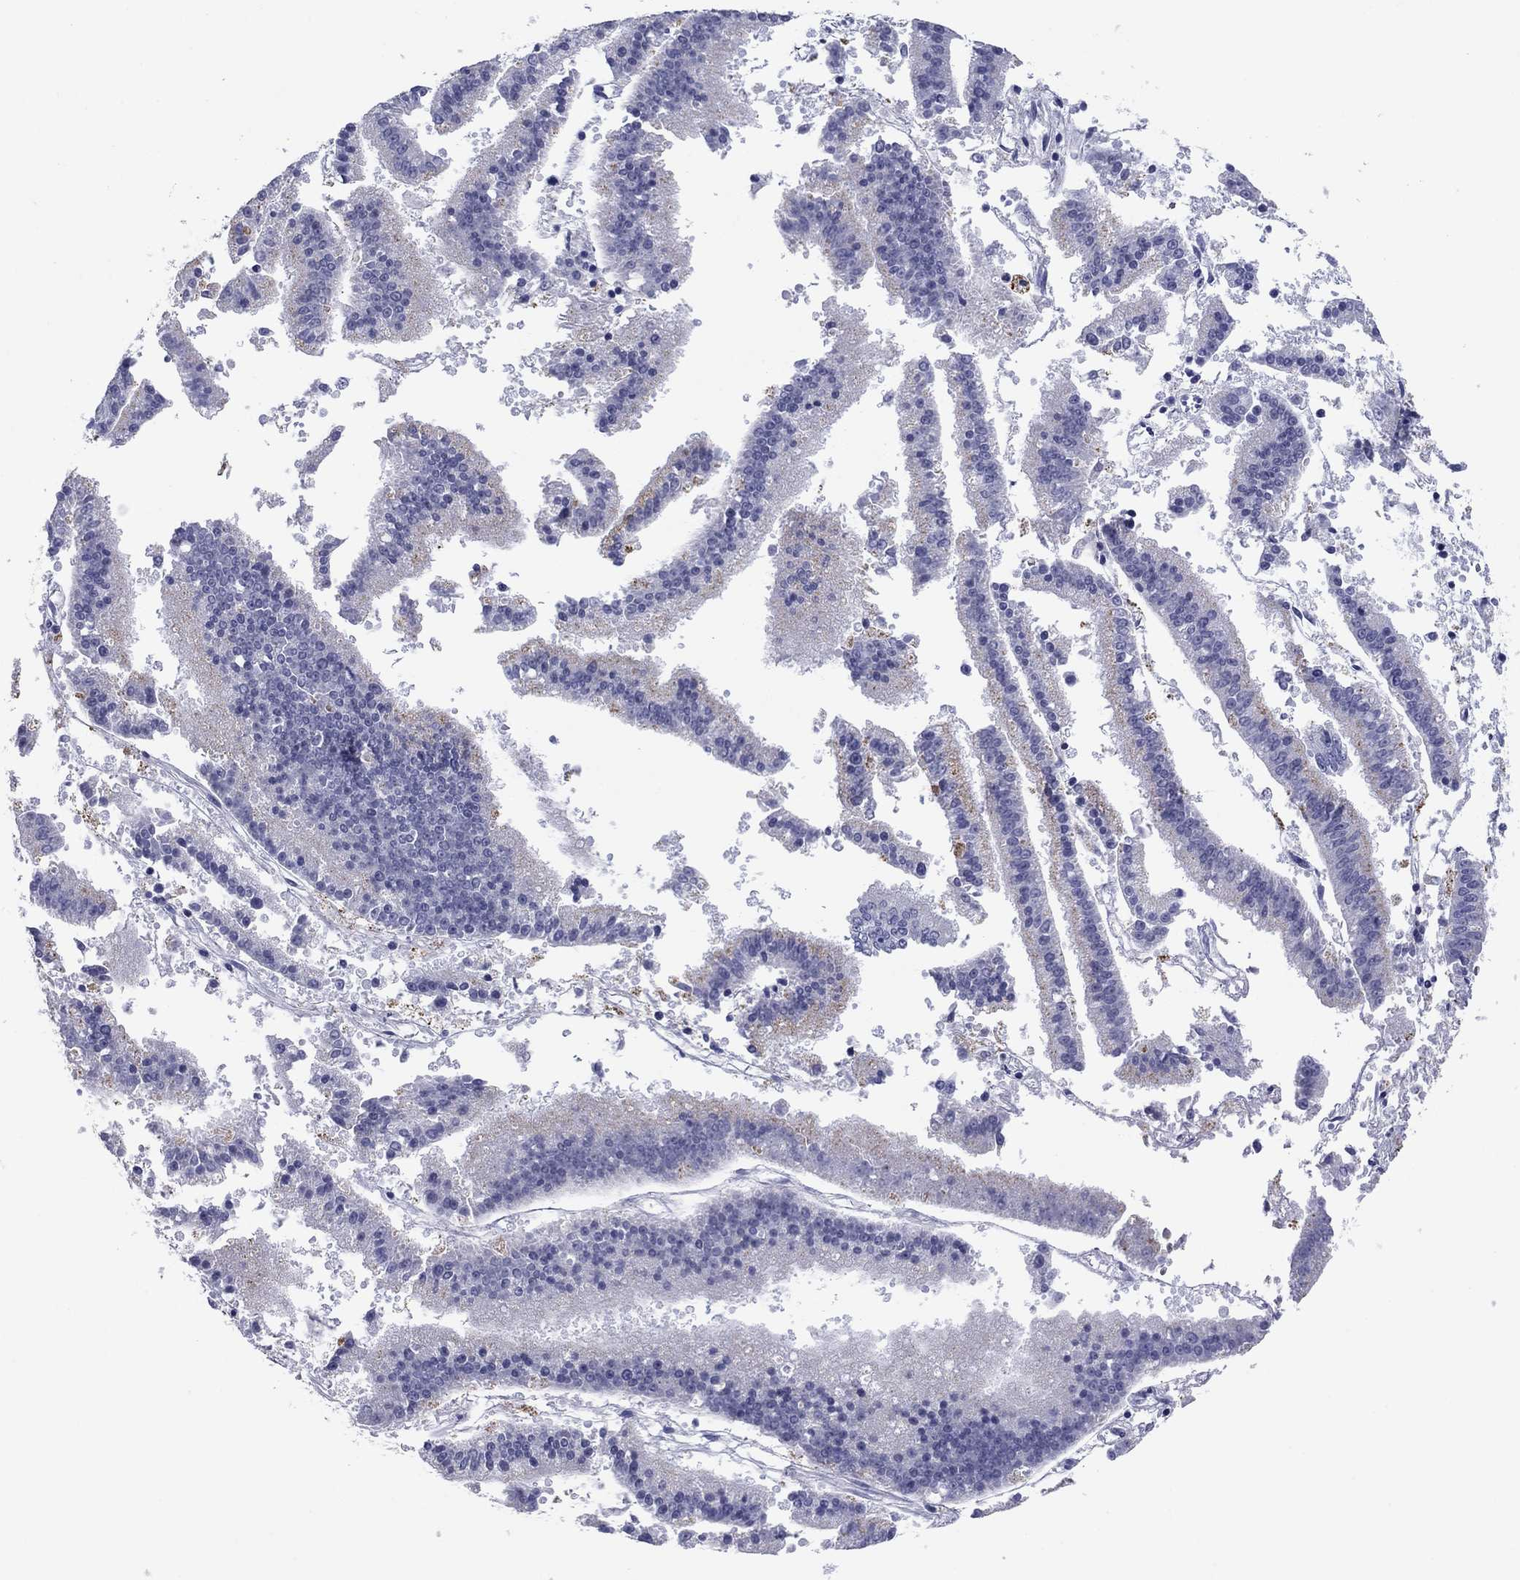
{"staining": {"intensity": "negative", "quantity": "none", "location": "none"}, "tissue": "endometrial cancer", "cell_type": "Tumor cells", "image_type": "cancer", "snomed": [{"axis": "morphology", "description": "Adenocarcinoma, NOS"}, {"axis": "topography", "description": "Endometrium"}], "caption": "Endometrial cancer (adenocarcinoma) was stained to show a protein in brown. There is no significant expression in tumor cells.", "gene": "TCFL5", "patient": {"sex": "female", "age": 66}}